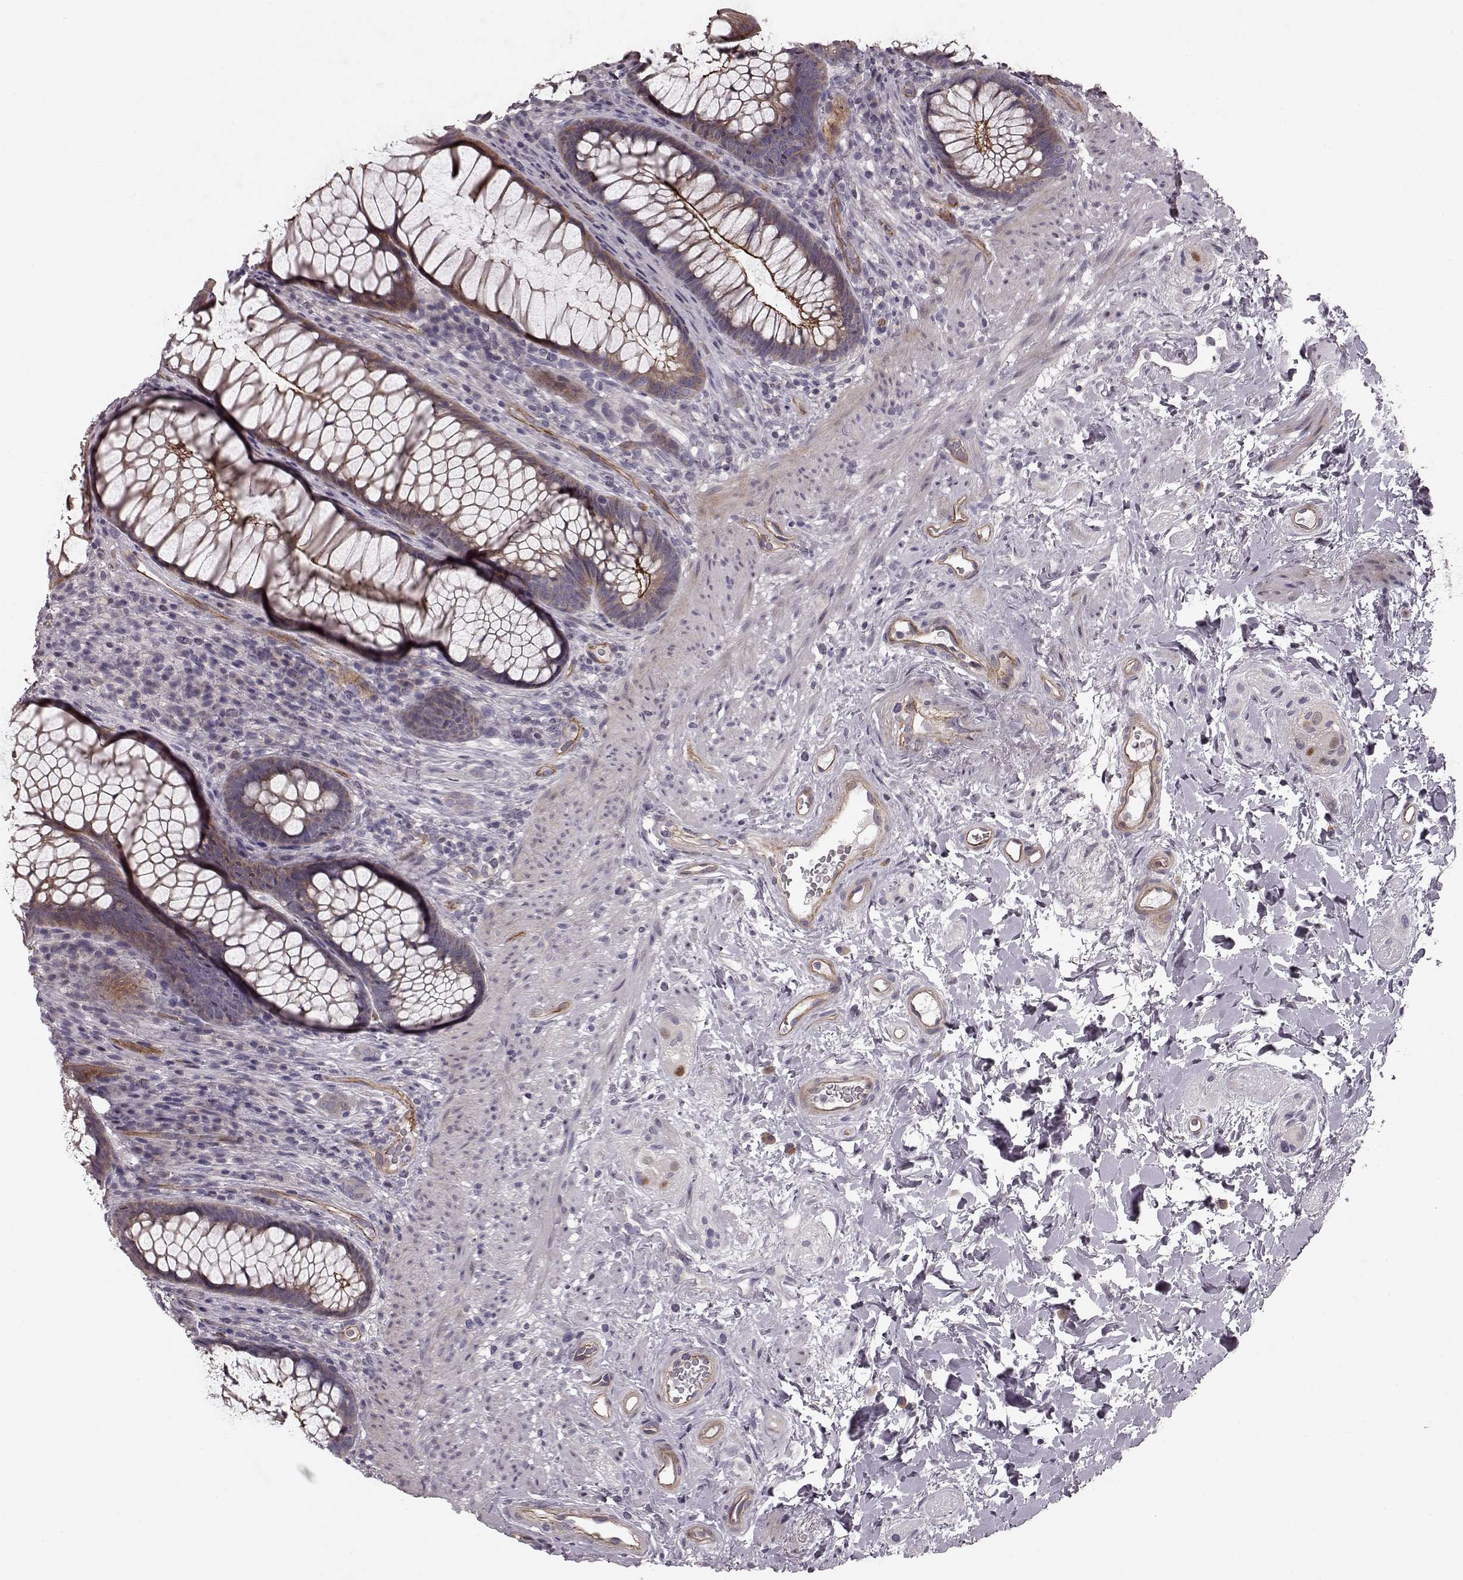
{"staining": {"intensity": "moderate", "quantity": "25%-75%", "location": "cytoplasmic/membranous"}, "tissue": "rectum", "cell_type": "Glandular cells", "image_type": "normal", "snomed": [{"axis": "morphology", "description": "Normal tissue, NOS"}, {"axis": "topography", "description": "Smooth muscle"}, {"axis": "topography", "description": "Rectum"}], "caption": "A brown stain labels moderate cytoplasmic/membranous positivity of a protein in glandular cells of unremarkable human rectum. The staining was performed using DAB (3,3'-diaminobenzidine), with brown indicating positive protein expression. Nuclei are stained blue with hematoxylin.", "gene": "SLC22A18", "patient": {"sex": "male", "age": 53}}